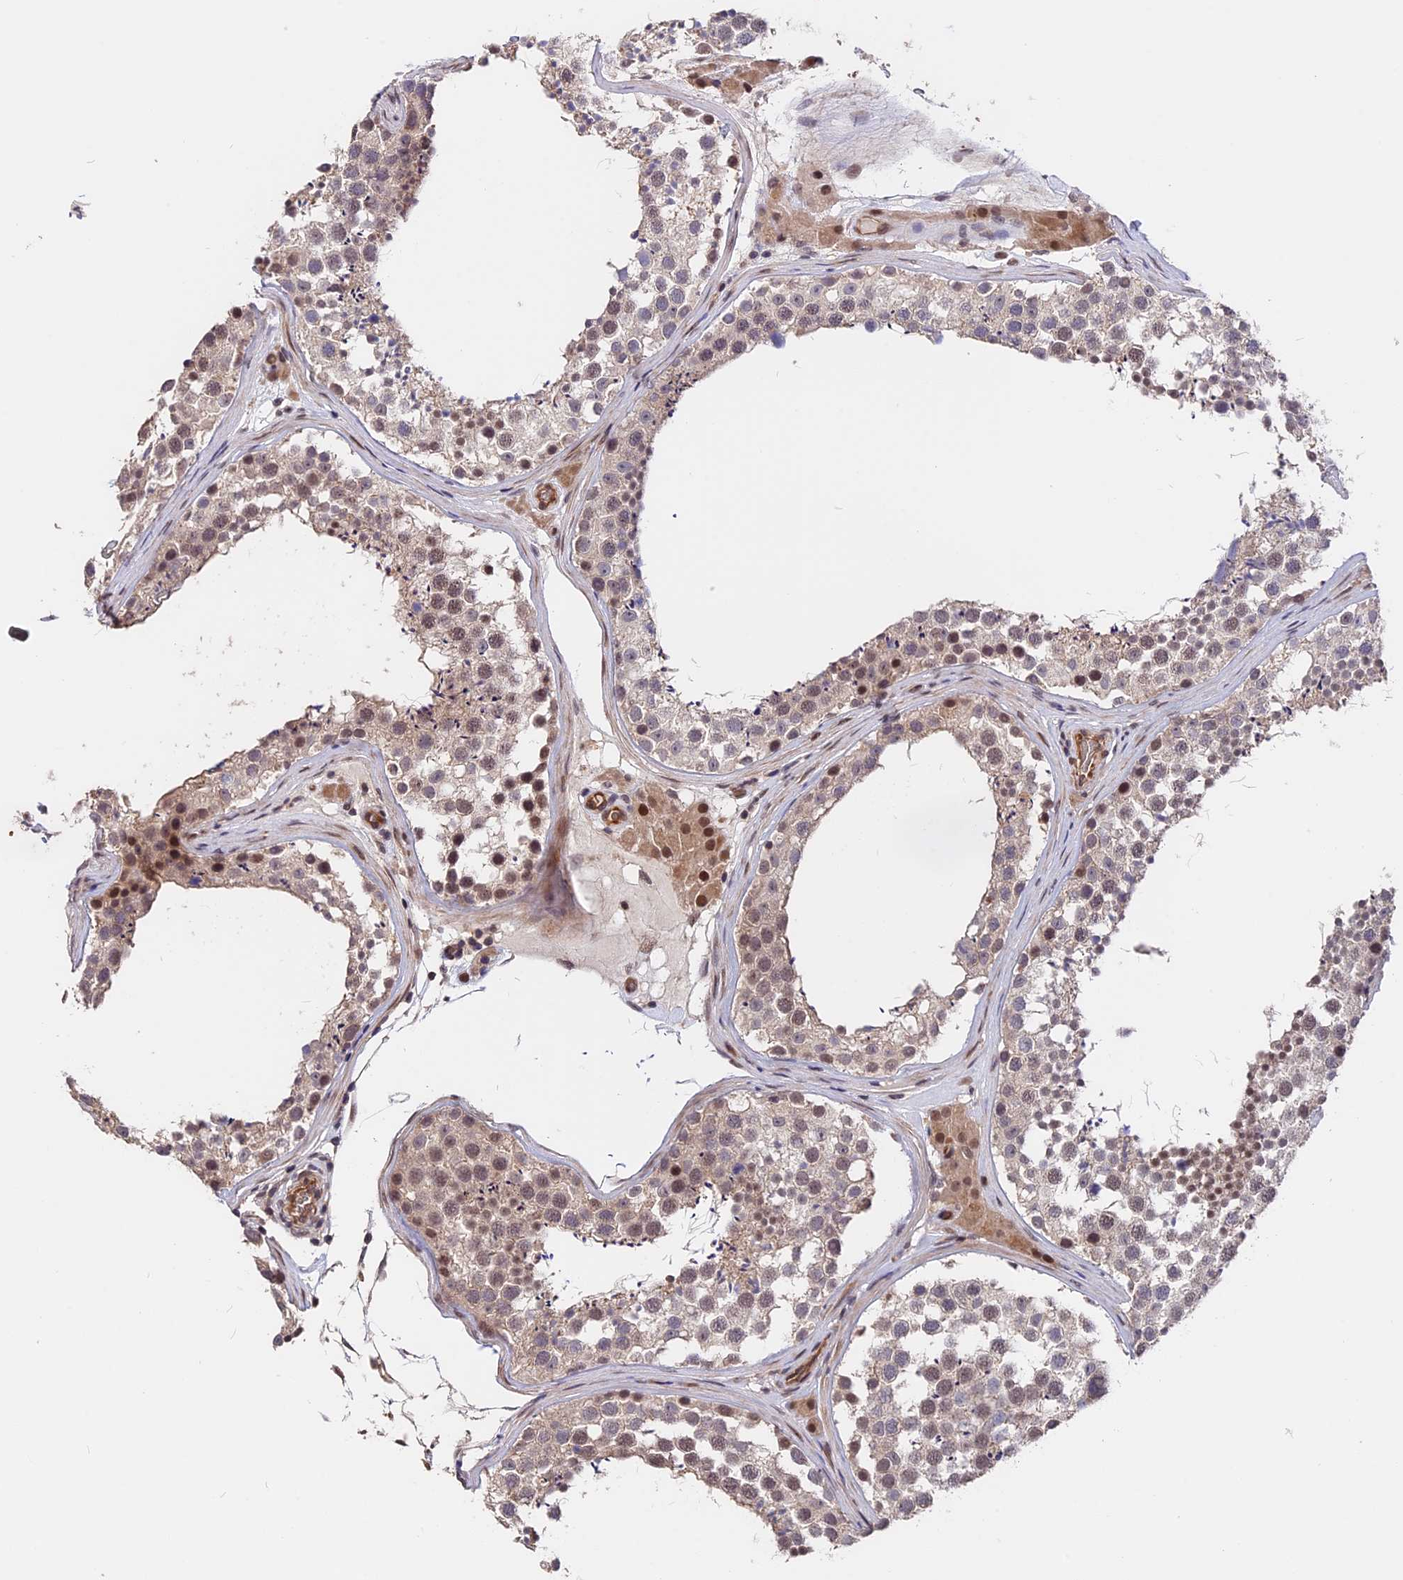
{"staining": {"intensity": "moderate", "quantity": "<25%", "location": "cytoplasmic/membranous,nuclear"}, "tissue": "testis", "cell_type": "Cells in seminiferous ducts", "image_type": "normal", "snomed": [{"axis": "morphology", "description": "Normal tissue, NOS"}, {"axis": "topography", "description": "Testis"}], "caption": "This histopathology image displays benign testis stained with immunohistochemistry (IHC) to label a protein in brown. The cytoplasmic/membranous,nuclear of cells in seminiferous ducts show moderate positivity for the protein. Nuclei are counter-stained blue.", "gene": "ZC3H10", "patient": {"sex": "male", "age": 46}}